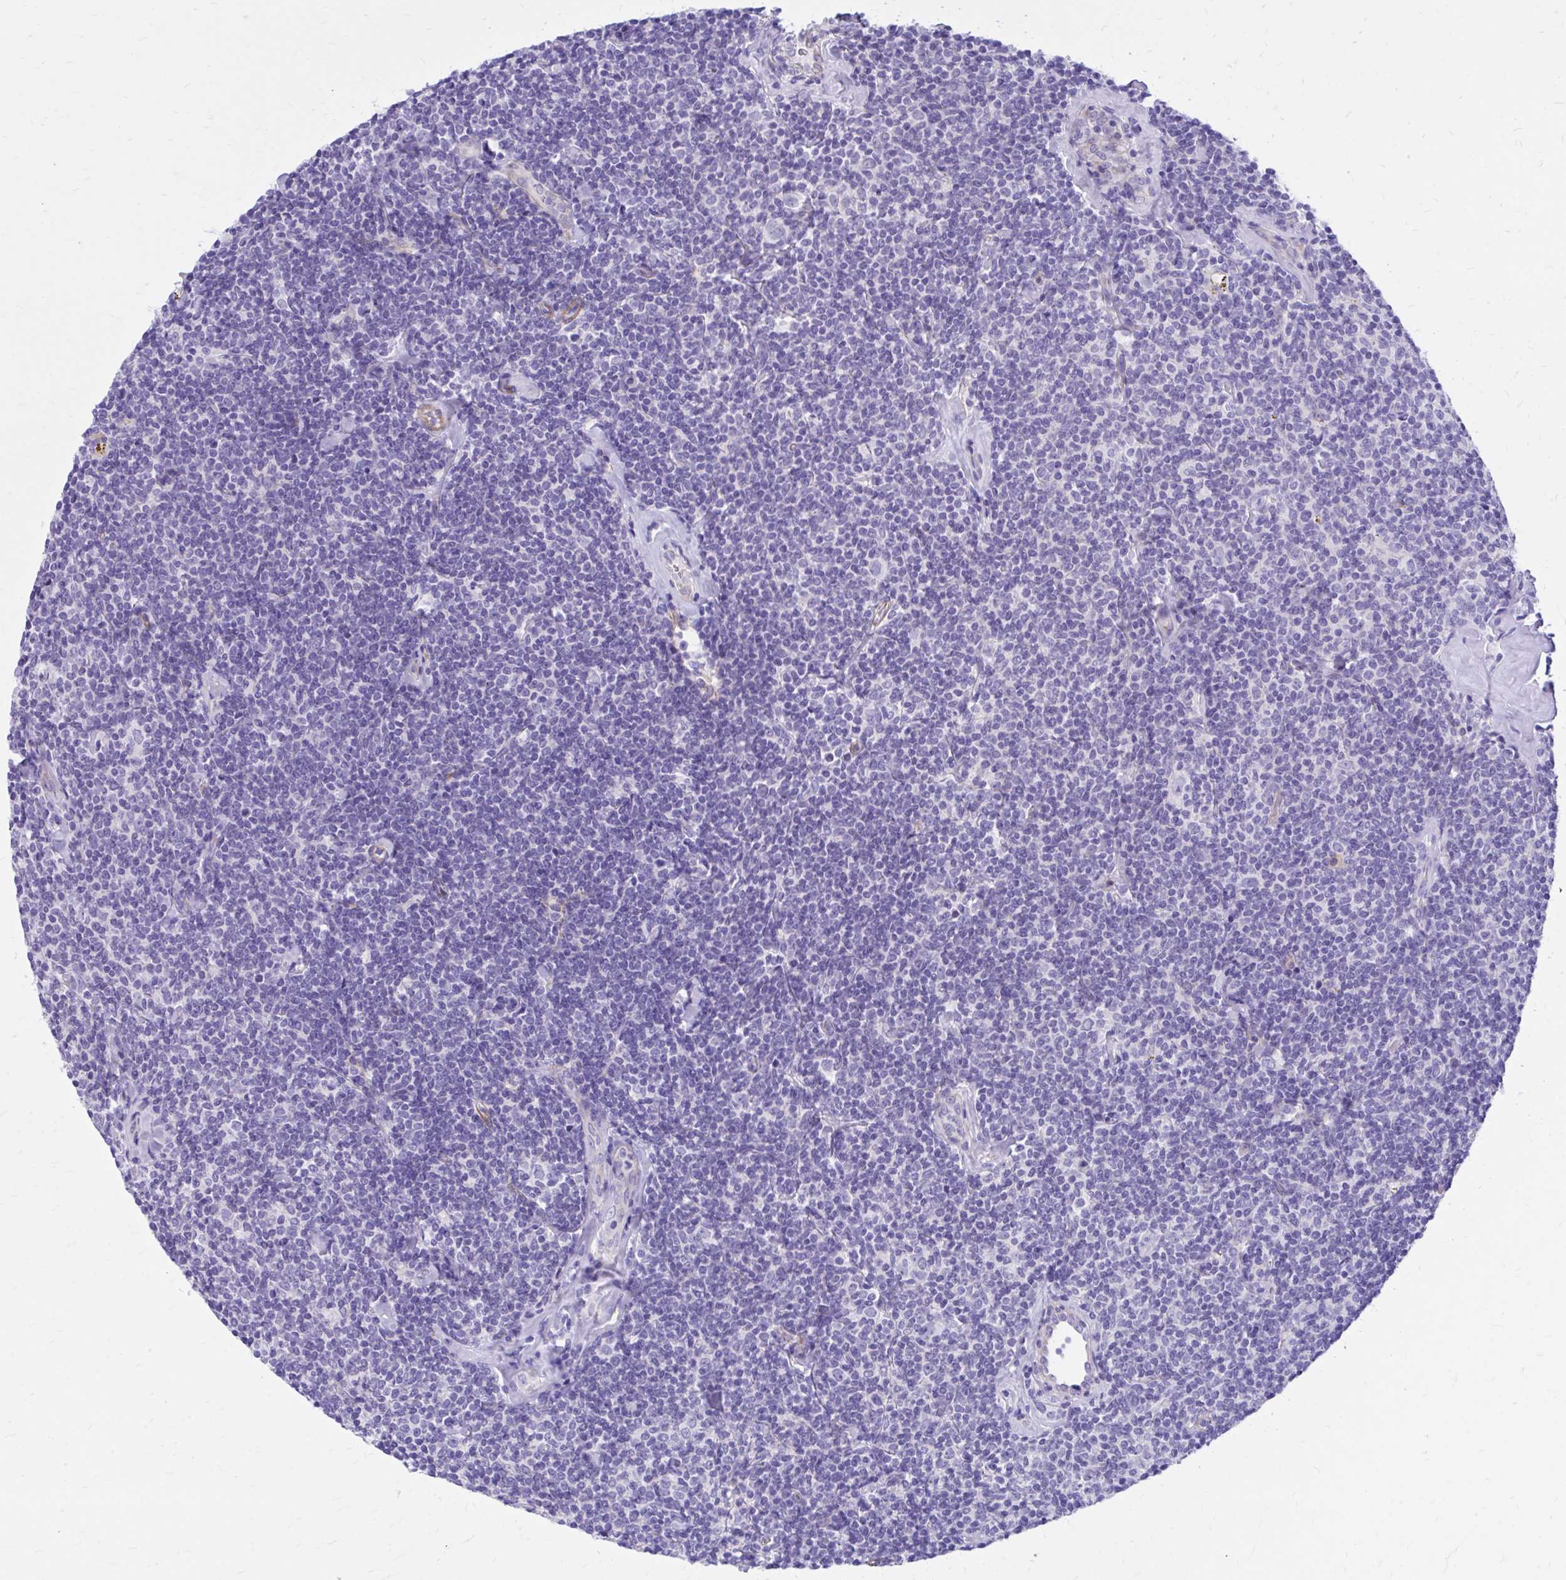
{"staining": {"intensity": "negative", "quantity": "none", "location": "none"}, "tissue": "lymphoma", "cell_type": "Tumor cells", "image_type": "cancer", "snomed": [{"axis": "morphology", "description": "Malignant lymphoma, non-Hodgkin's type, Low grade"}, {"axis": "topography", "description": "Lymph node"}], "caption": "This is an IHC image of low-grade malignant lymphoma, non-Hodgkin's type. There is no positivity in tumor cells.", "gene": "EPB41L1", "patient": {"sex": "female", "age": 56}}